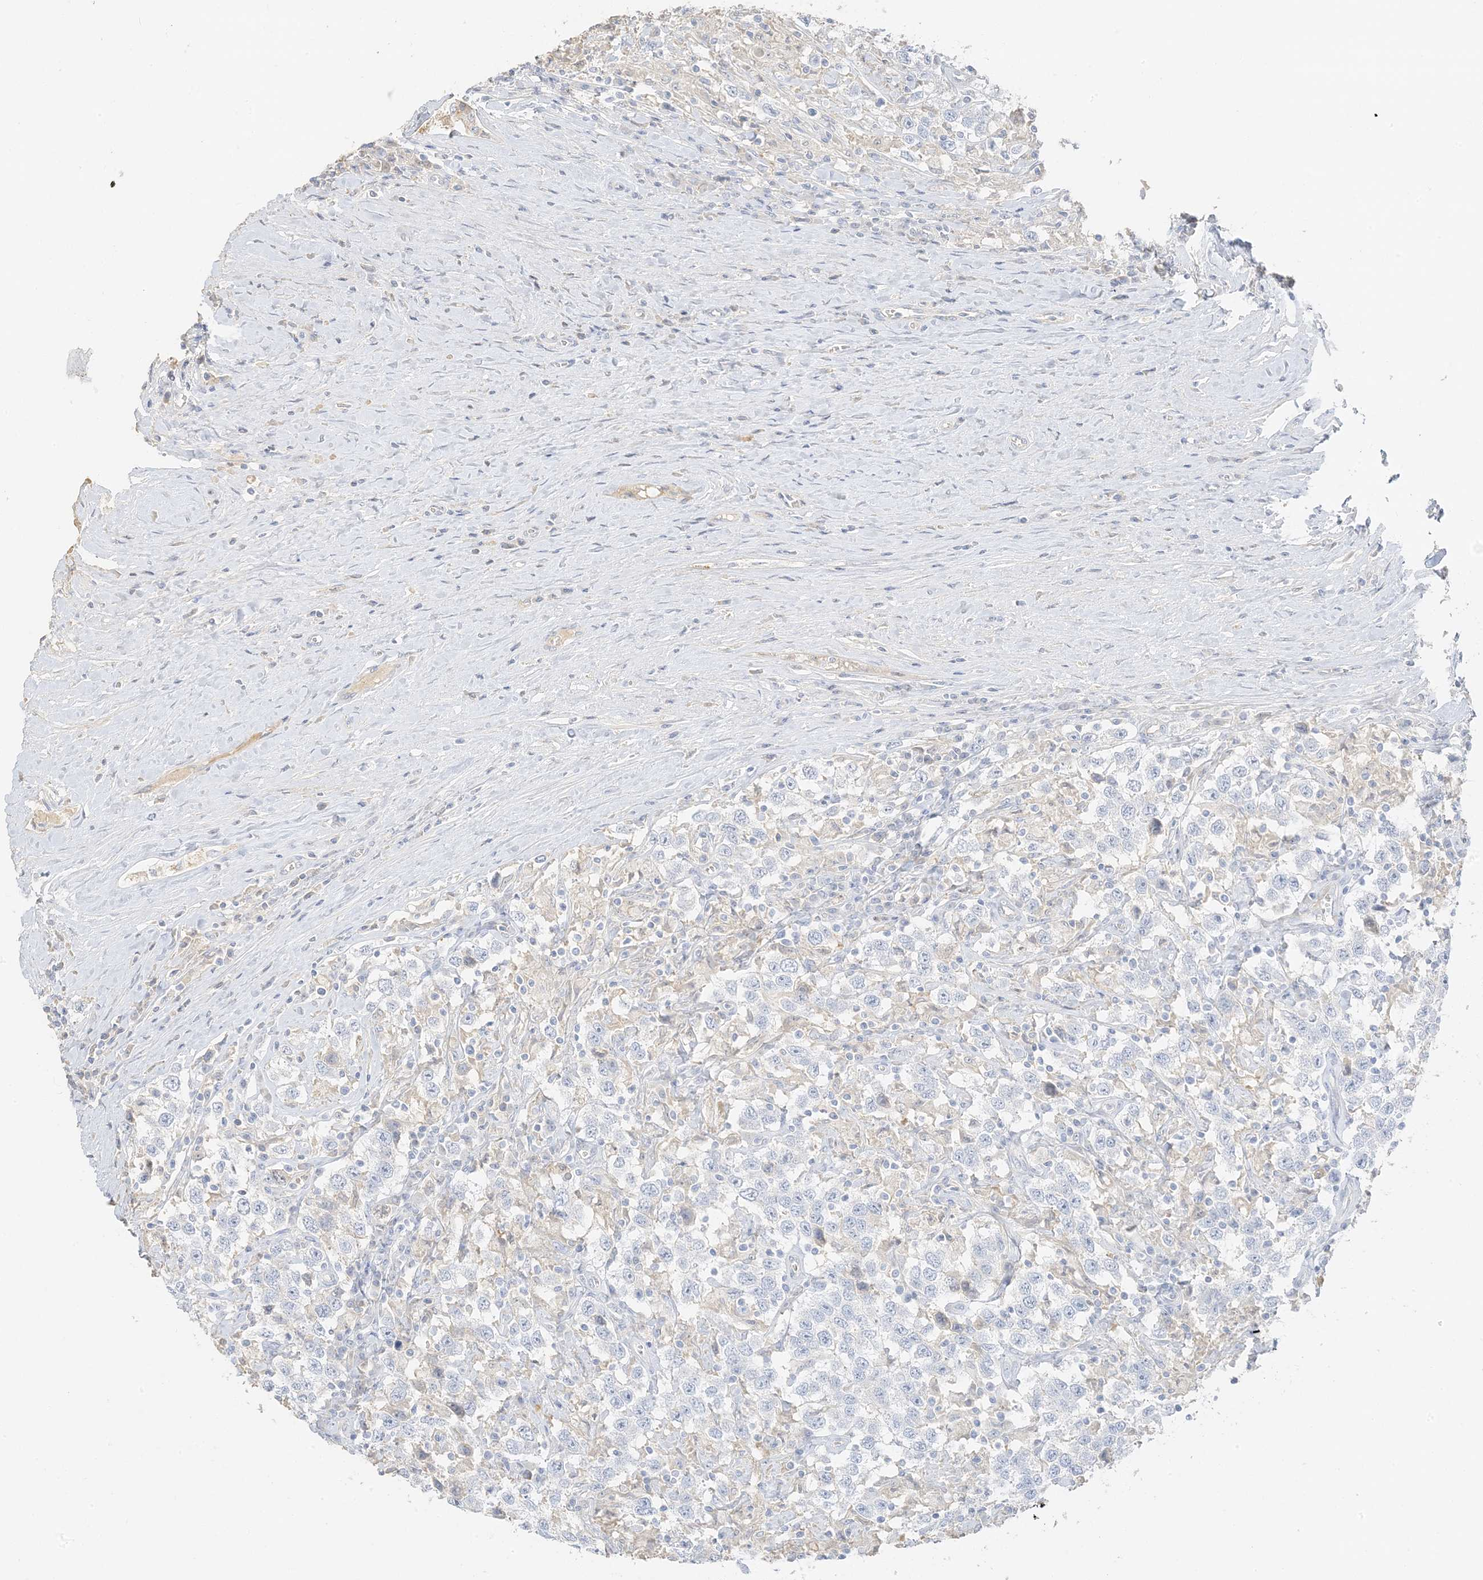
{"staining": {"intensity": "negative", "quantity": "none", "location": "none"}, "tissue": "testis cancer", "cell_type": "Tumor cells", "image_type": "cancer", "snomed": [{"axis": "morphology", "description": "Seminoma, NOS"}, {"axis": "topography", "description": "Testis"}], "caption": "High power microscopy micrograph of an immunohistochemistry (IHC) micrograph of testis cancer, revealing no significant expression in tumor cells.", "gene": "ZBTB41", "patient": {"sex": "male", "age": 41}}